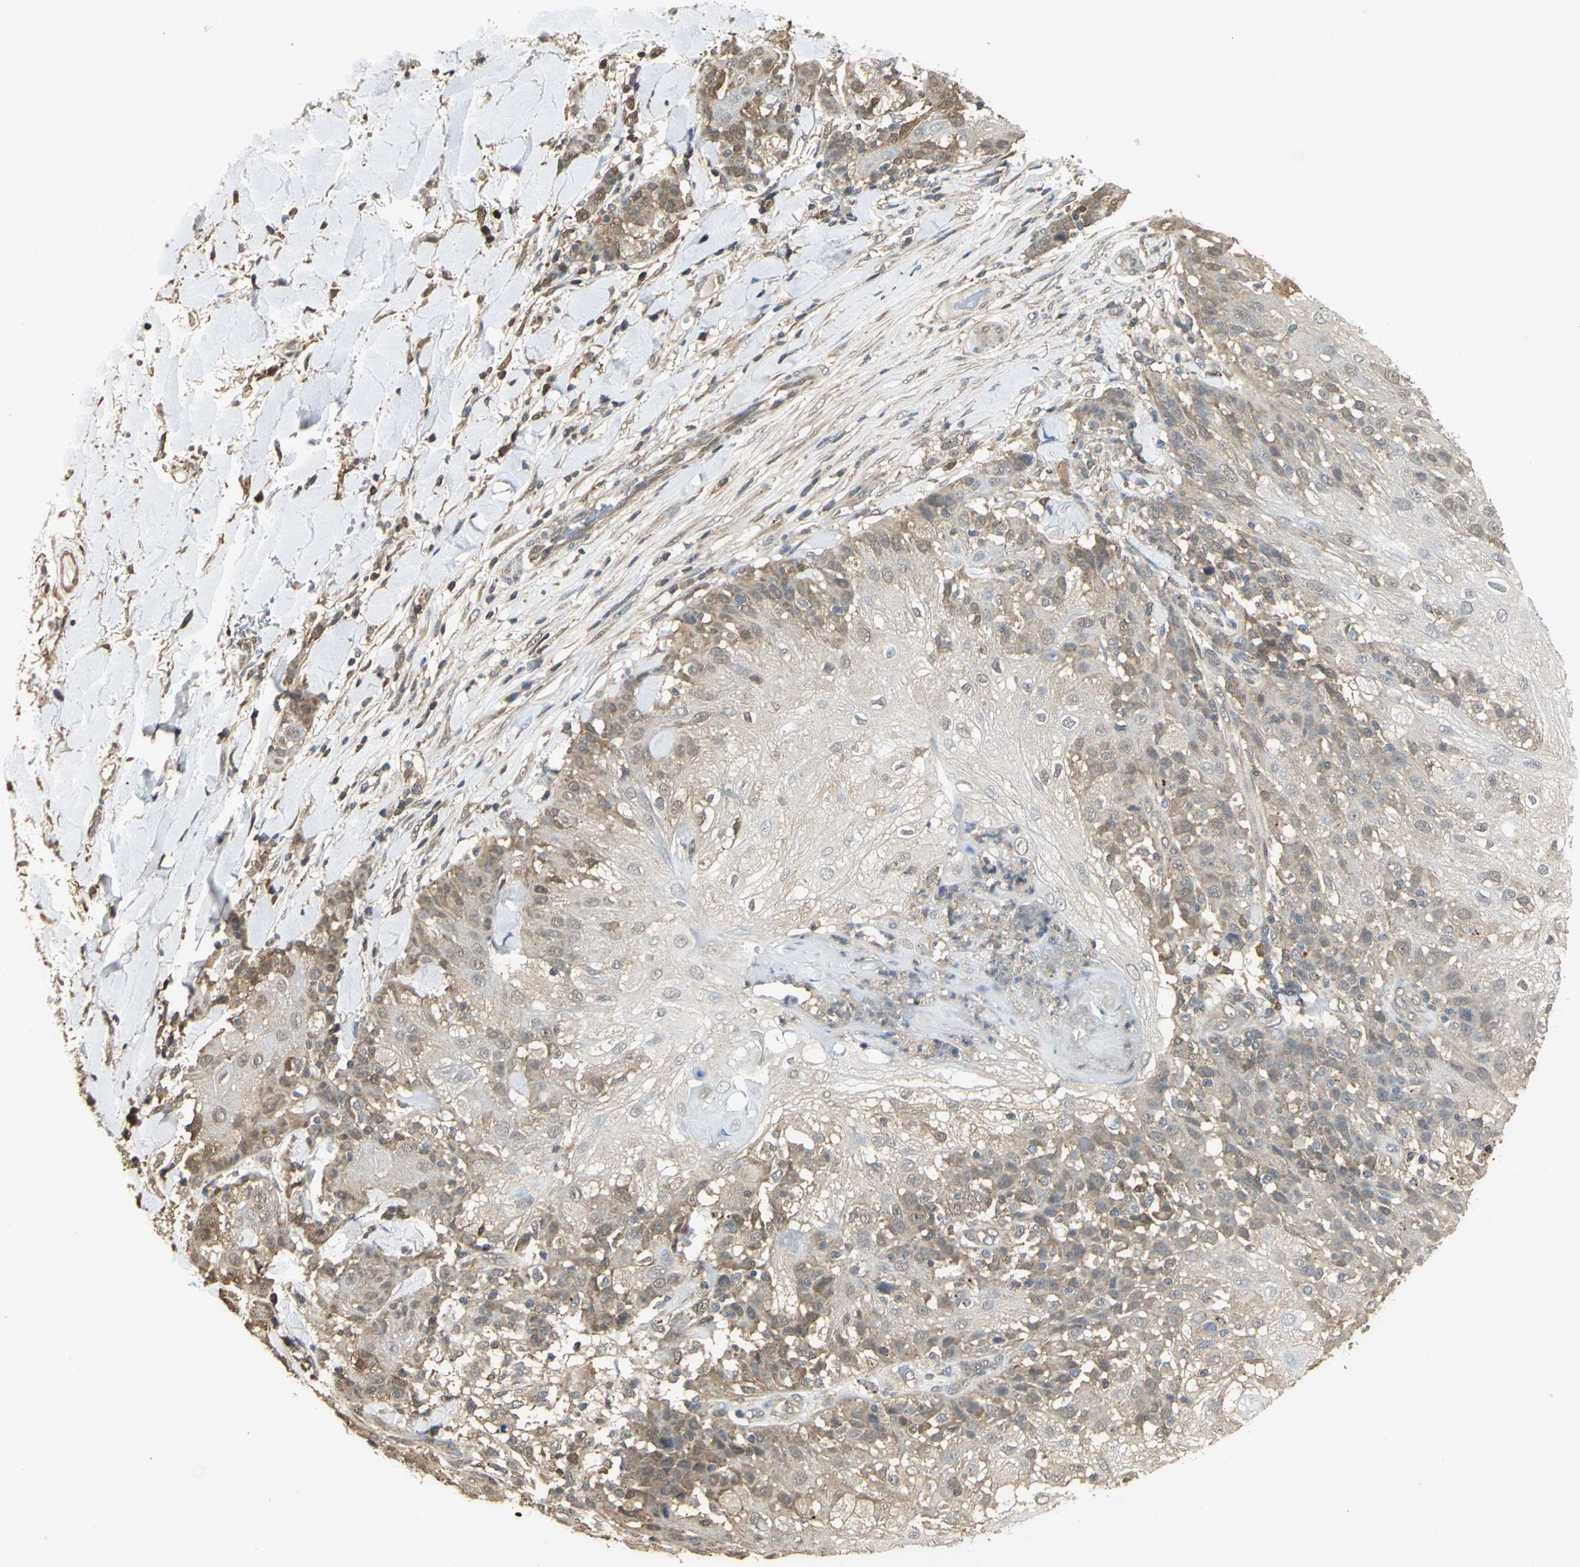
{"staining": {"intensity": "weak", "quantity": ">75%", "location": "cytoplasmic/membranous"}, "tissue": "skin cancer", "cell_type": "Tumor cells", "image_type": "cancer", "snomed": [{"axis": "morphology", "description": "Normal tissue, NOS"}, {"axis": "morphology", "description": "Squamous cell carcinoma, NOS"}, {"axis": "topography", "description": "Skin"}], "caption": "Protein expression analysis of skin squamous cell carcinoma exhibits weak cytoplasmic/membranous staining in about >75% of tumor cells.", "gene": "PARK7", "patient": {"sex": "female", "age": 83}}